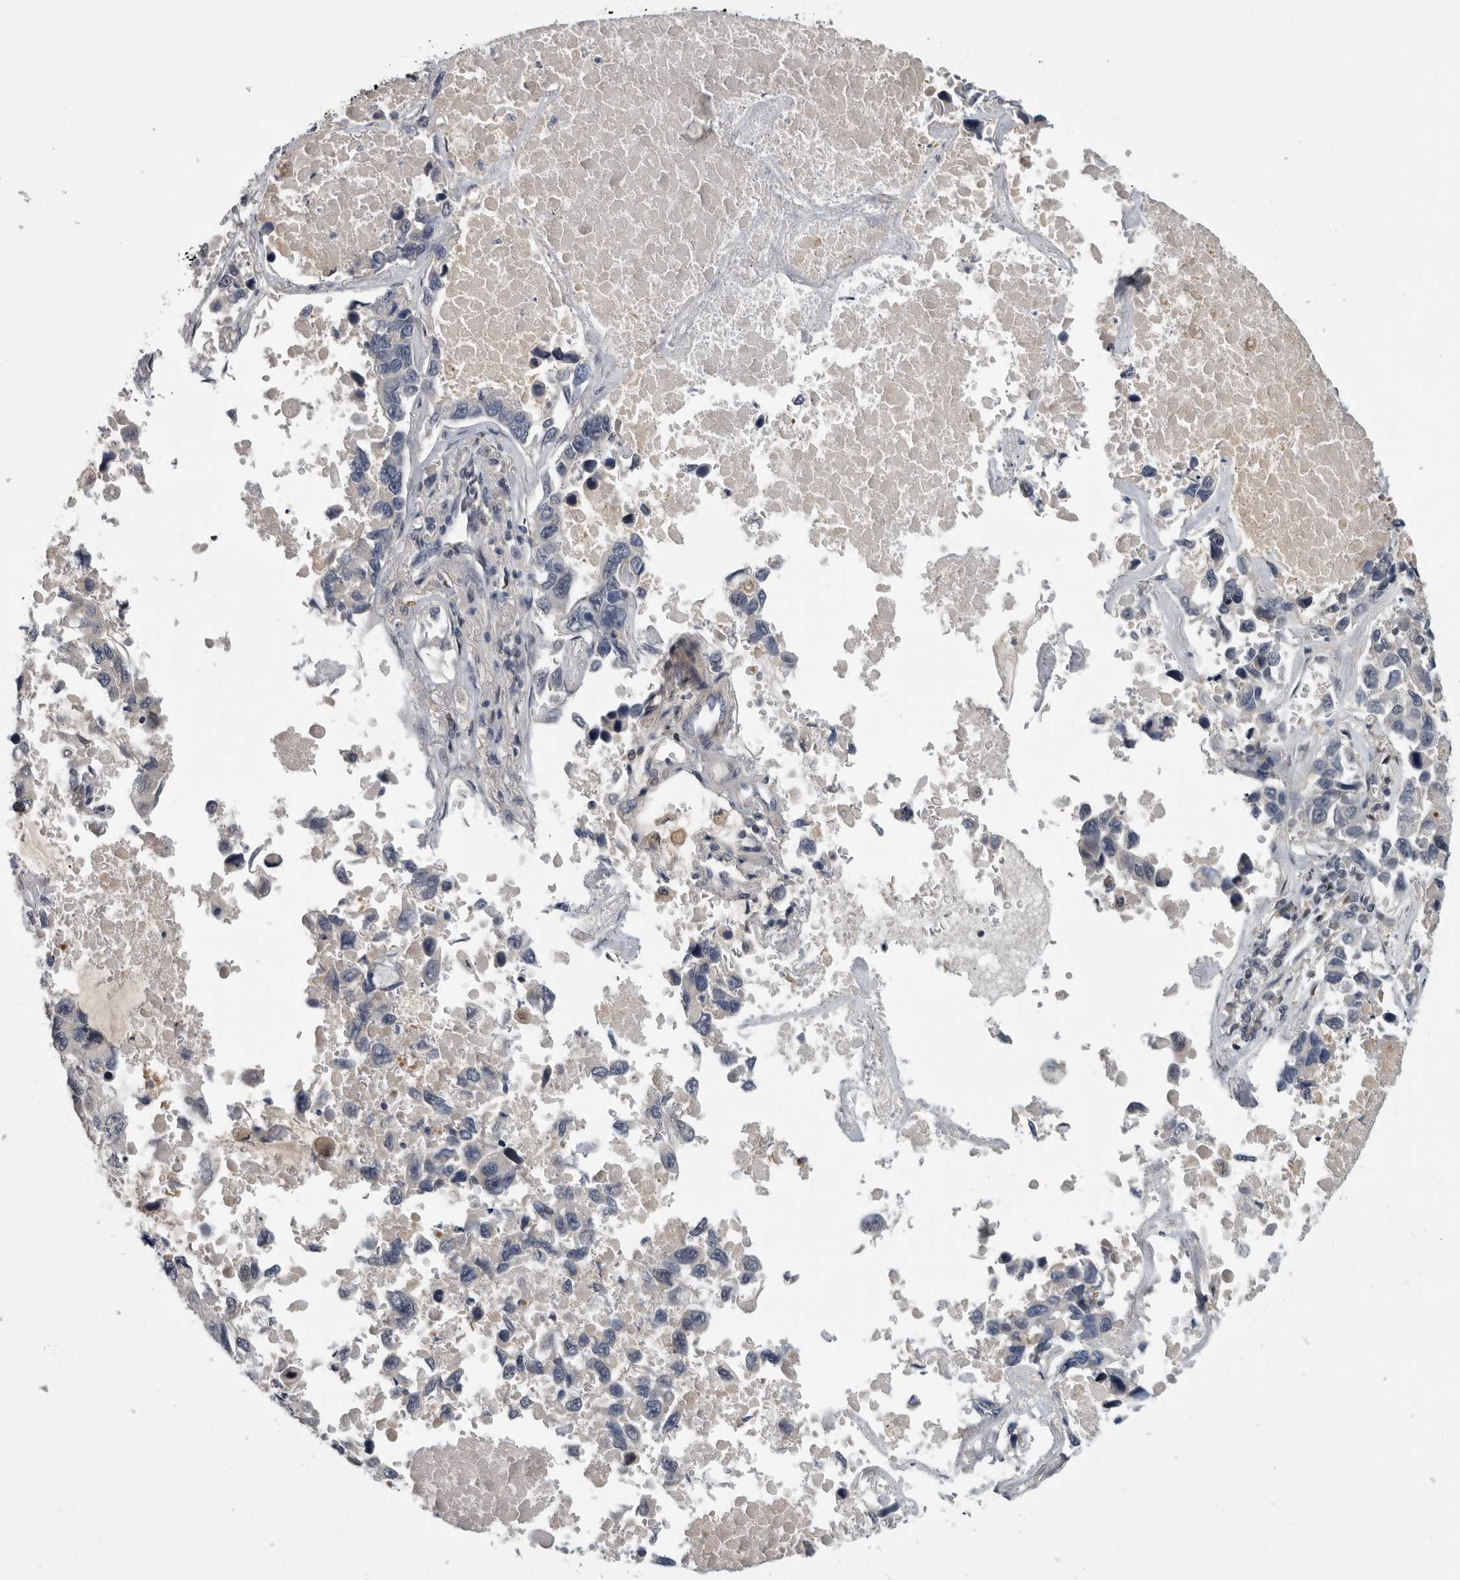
{"staining": {"intensity": "negative", "quantity": "none", "location": "none"}, "tissue": "lung cancer", "cell_type": "Tumor cells", "image_type": "cancer", "snomed": [{"axis": "morphology", "description": "Adenocarcinoma, NOS"}, {"axis": "topography", "description": "Lung"}], "caption": "This is an immunohistochemistry micrograph of adenocarcinoma (lung). There is no staining in tumor cells.", "gene": "PDE7A", "patient": {"sex": "male", "age": 64}}